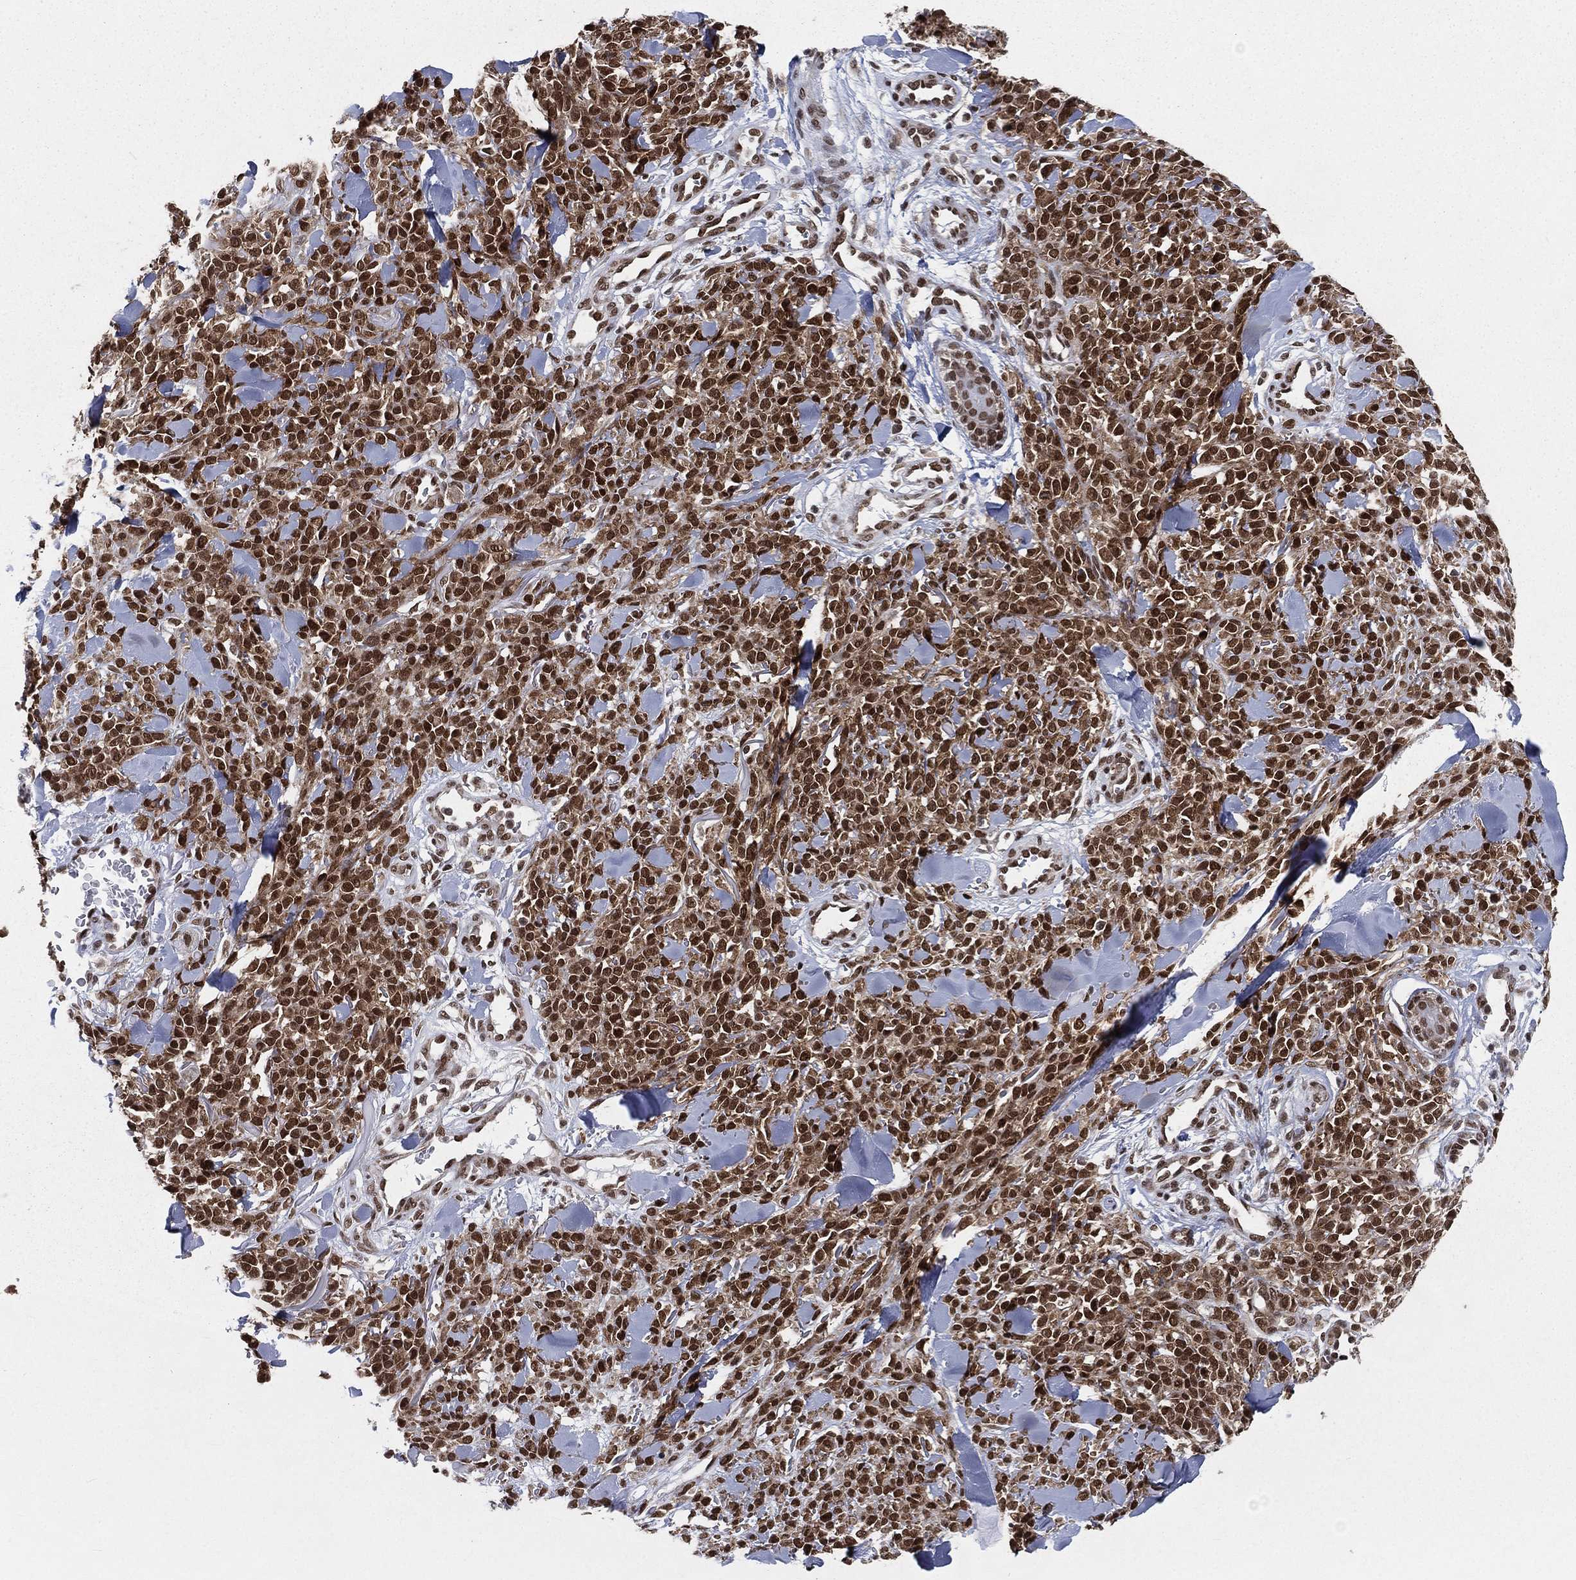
{"staining": {"intensity": "strong", "quantity": ">75%", "location": "nuclear"}, "tissue": "melanoma", "cell_type": "Tumor cells", "image_type": "cancer", "snomed": [{"axis": "morphology", "description": "Malignant melanoma, NOS"}, {"axis": "topography", "description": "Skin"}, {"axis": "topography", "description": "Skin of trunk"}], "caption": "The histopathology image shows a brown stain indicating the presence of a protein in the nuclear of tumor cells in malignant melanoma.", "gene": "FUBP3", "patient": {"sex": "male", "age": 74}}